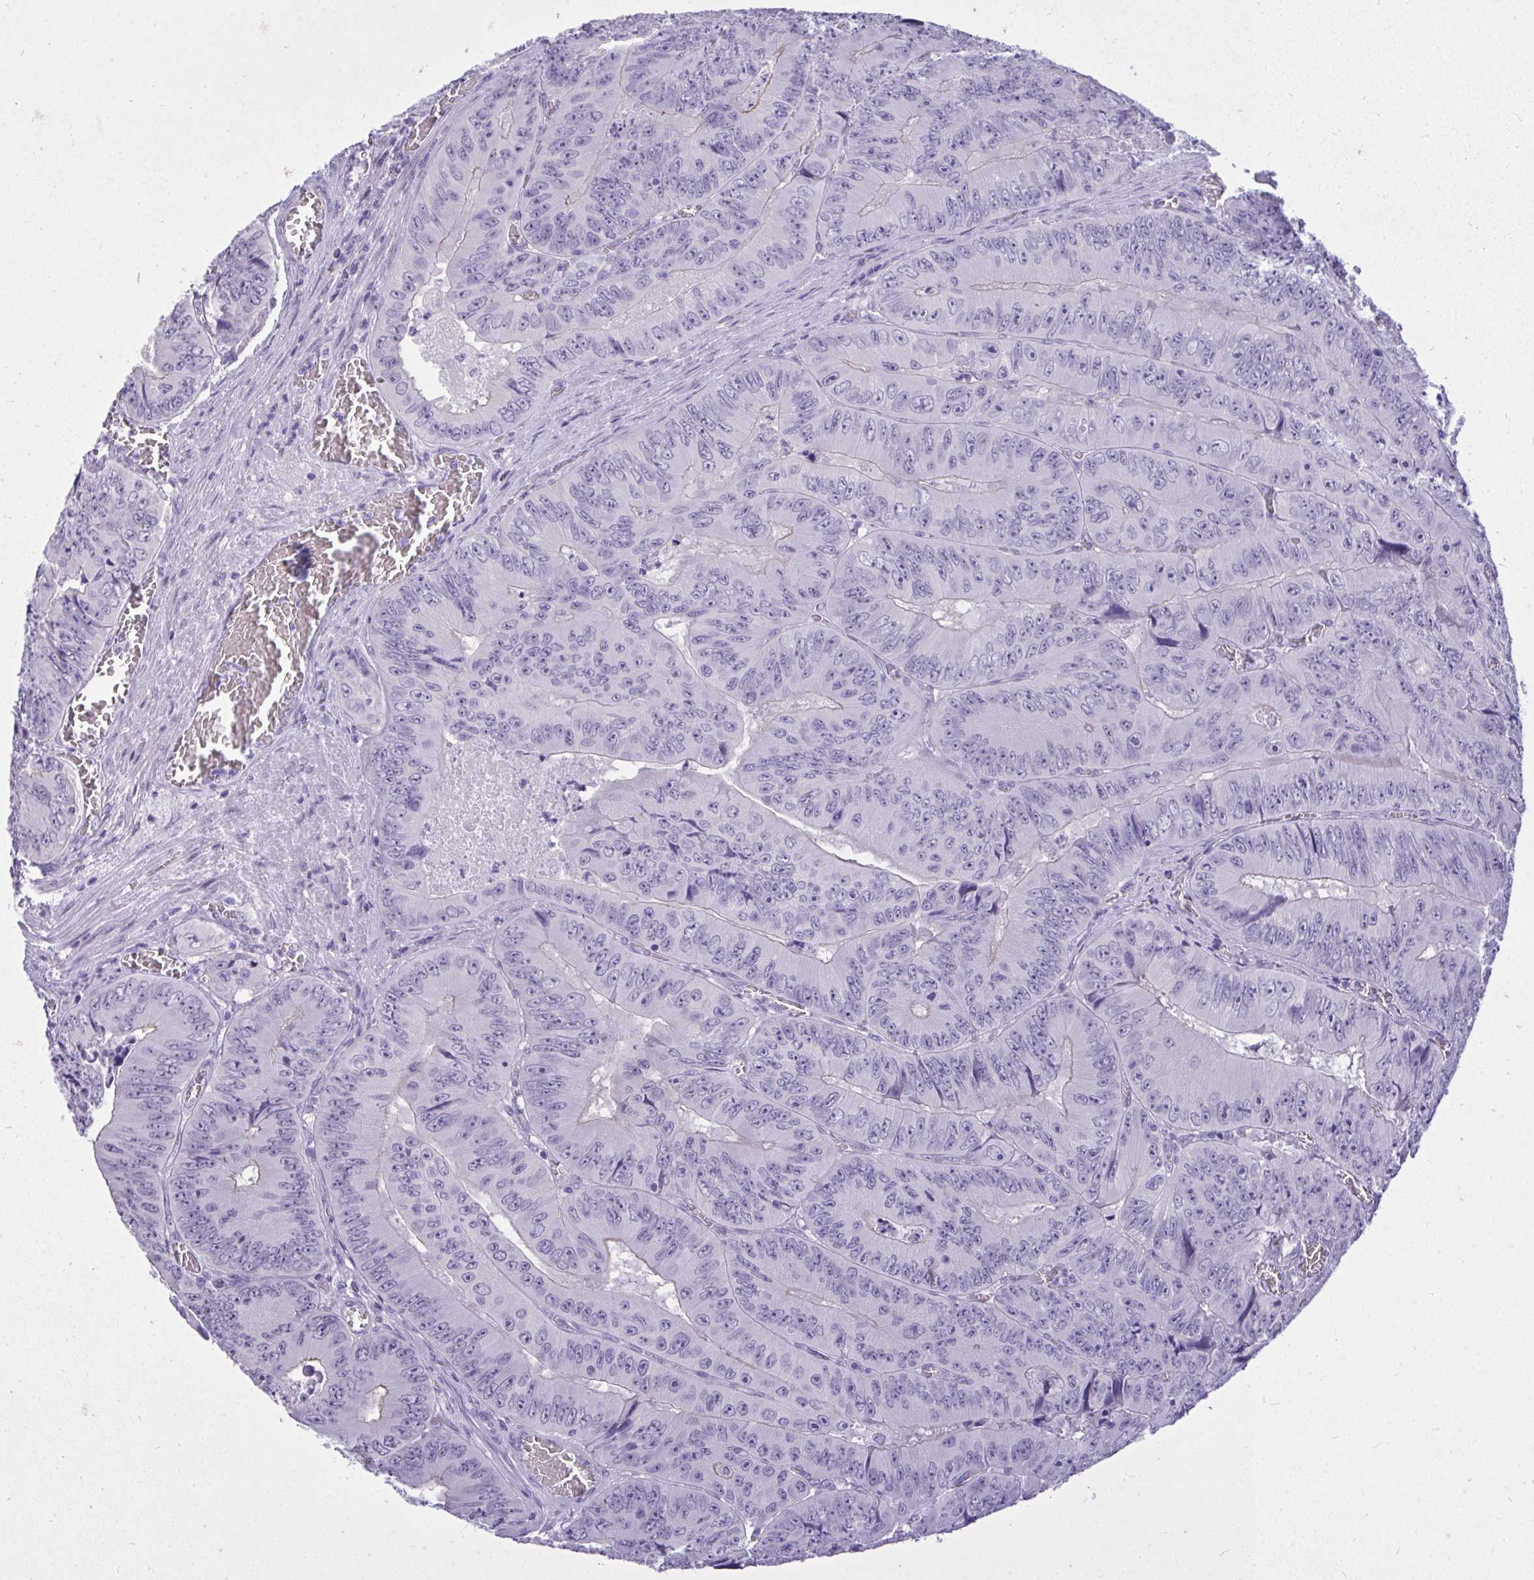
{"staining": {"intensity": "negative", "quantity": "none", "location": "none"}, "tissue": "colorectal cancer", "cell_type": "Tumor cells", "image_type": "cancer", "snomed": [{"axis": "morphology", "description": "Adenocarcinoma, NOS"}, {"axis": "topography", "description": "Colon"}], "caption": "A histopathology image of colorectal cancer (adenocarcinoma) stained for a protein shows no brown staining in tumor cells. (DAB (3,3'-diaminobenzidine) immunohistochemistry visualized using brightfield microscopy, high magnification).", "gene": "PRM2", "patient": {"sex": "female", "age": 84}}